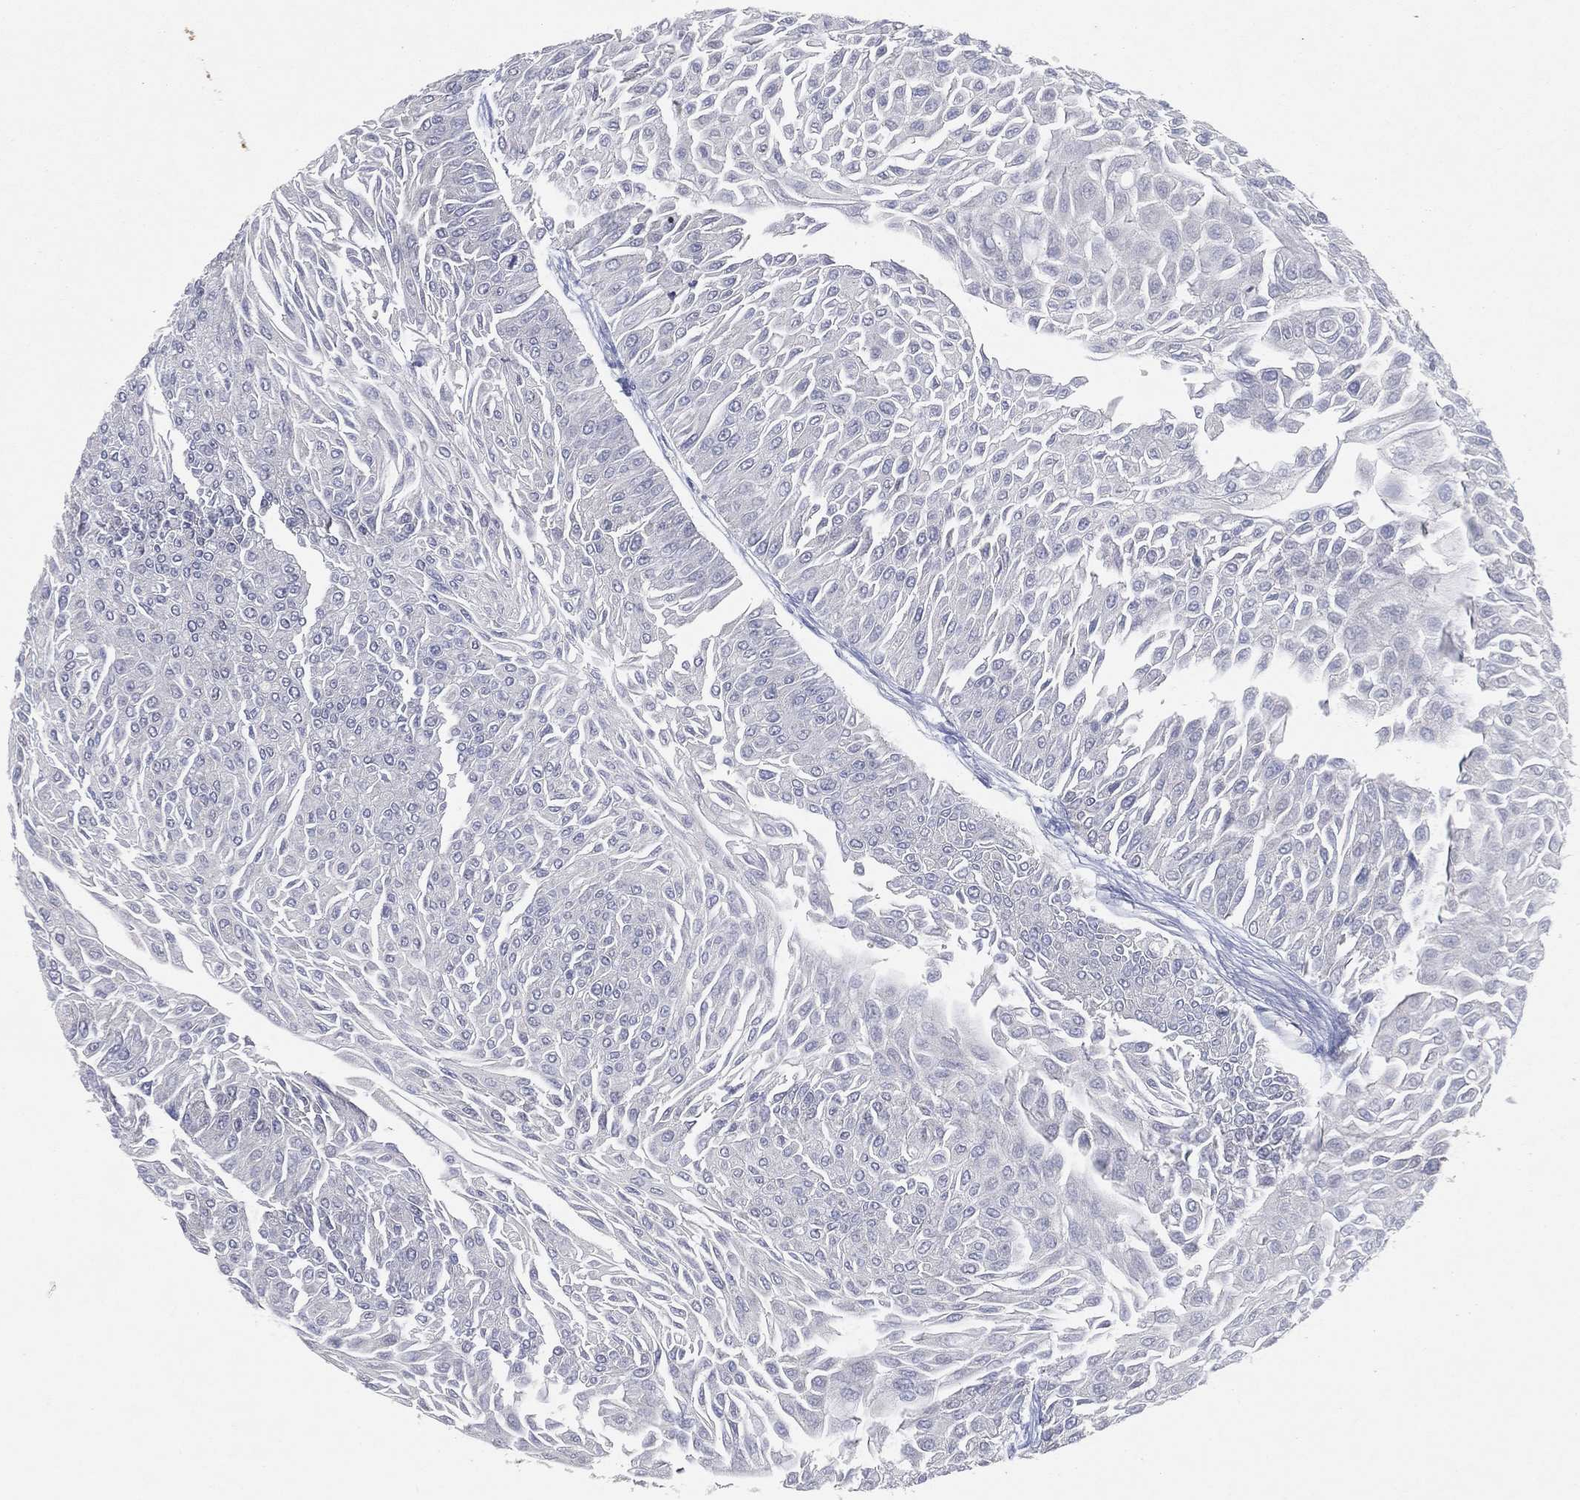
{"staining": {"intensity": "negative", "quantity": "none", "location": "none"}, "tissue": "urothelial cancer", "cell_type": "Tumor cells", "image_type": "cancer", "snomed": [{"axis": "morphology", "description": "Urothelial carcinoma, Low grade"}, {"axis": "topography", "description": "Urinary bladder"}], "caption": "Immunohistochemical staining of human urothelial cancer displays no significant staining in tumor cells.", "gene": "DDX27", "patient": {"sex": "male", "age": 67}}